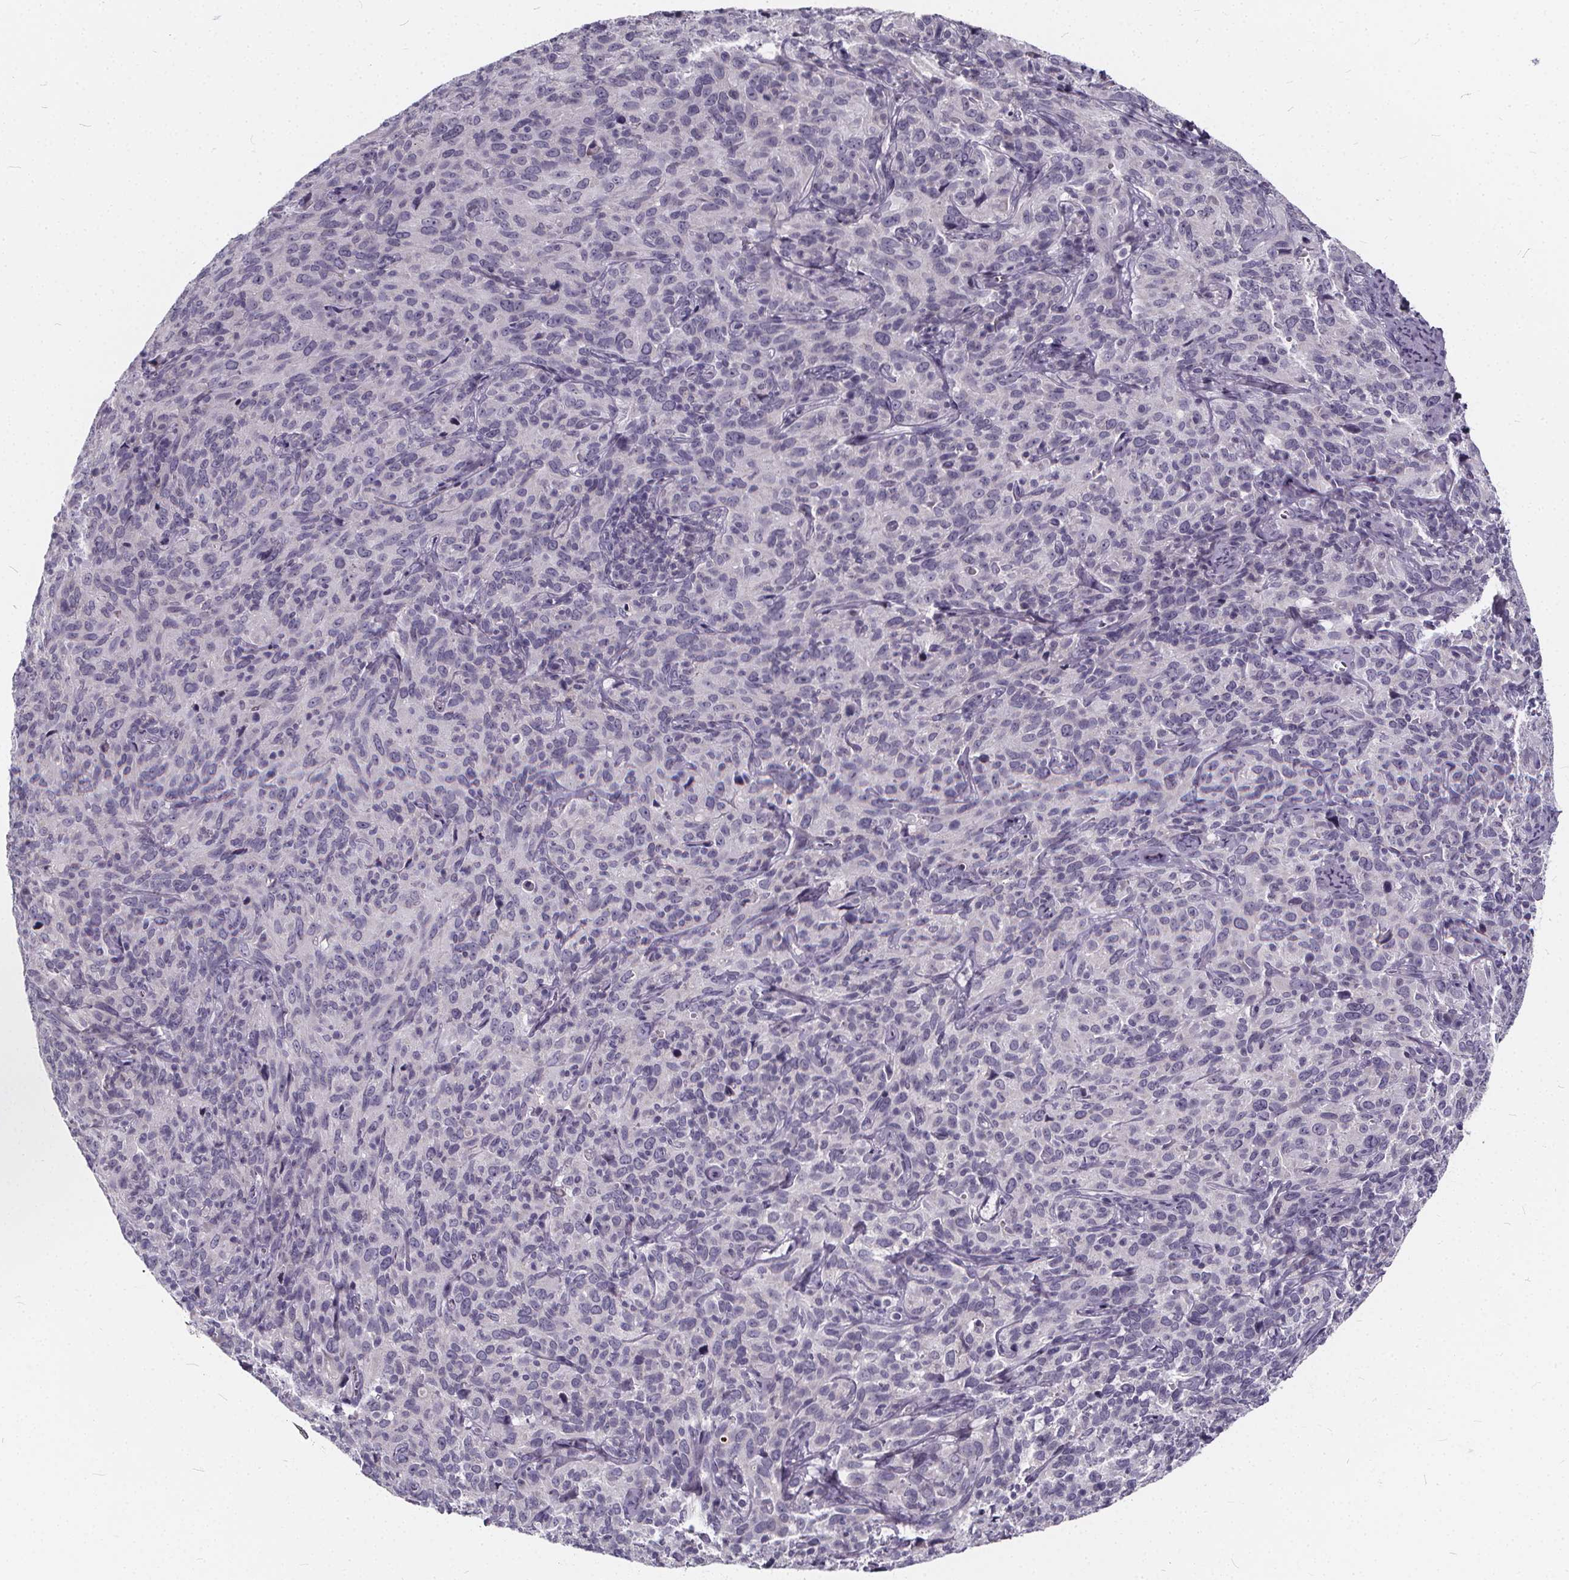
{"staining": {"intensity": "negative", "quantity": "none", "location": "none"}, "tissue": "cervical cancer", "cell_type": "Tumor cells", "image_type": "cancer", "snomed": [{"axis": "morphology", "description": "Squamous cell carcinoma, NOS"}, {"axis": "topography", "description": "Cervix"}], "caption": "This is a image of immunohistochemistry staining of cervical cancer (squamous cell carcinoma), which shows no staining in tumor cells.", "gene": "SPEF2", "patient": {"sex": "female", "age": 51}}